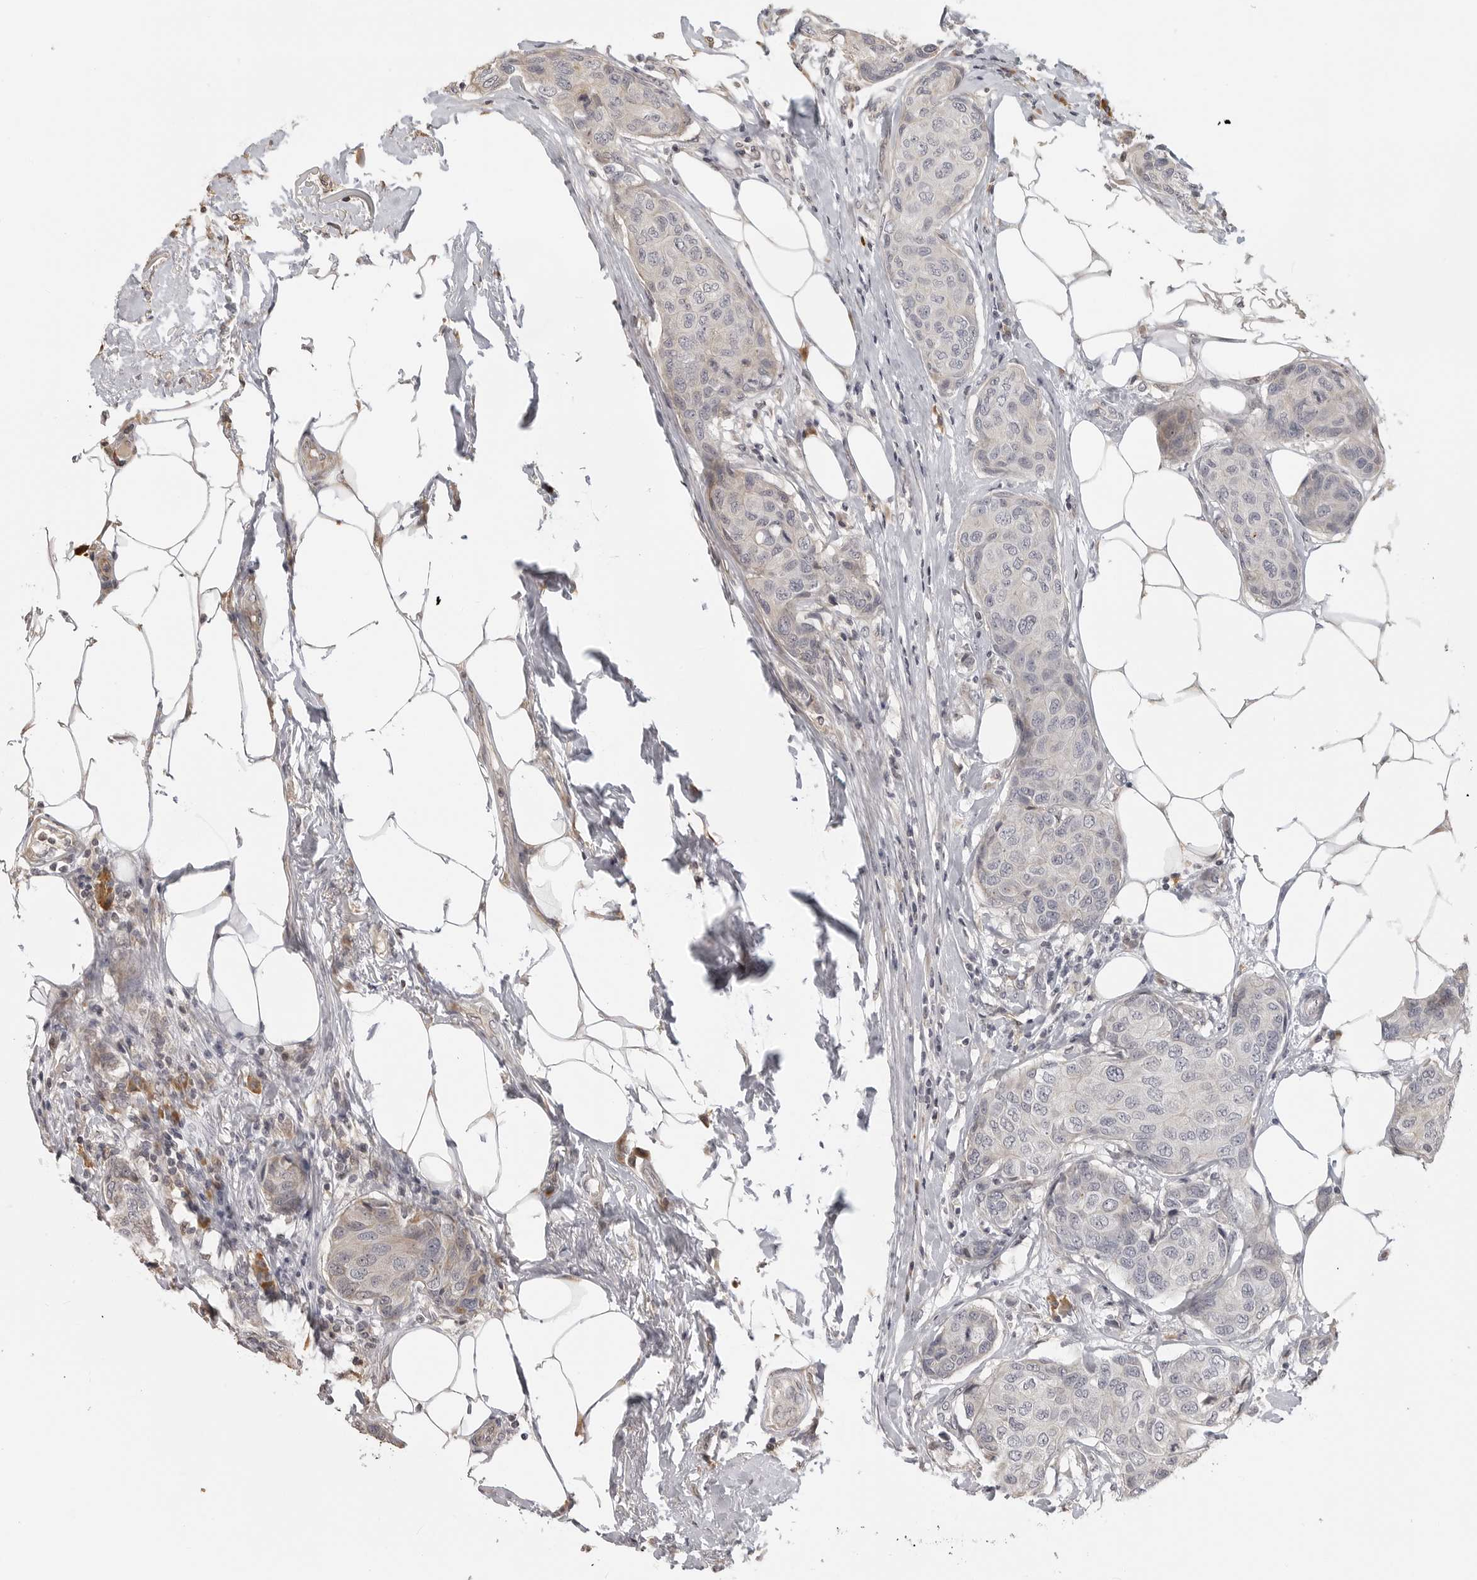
{"staining": {"intensity": "negative", "quantity": "none", "location": "none"}, "tissue": "breast cancer", "cell_type": "Tumor cells", "image_type": "cancer", "snomed": [{"axis": "morphology", "description": "Duct carcinoma"}, {"axis": "topography", "description": "Breast"}], "caption": "This is an IHC photomicrograph of human breast cancer. There is no positivity in tumor cells.", "gene": "IDO1", "patient": {"sex": "female", "age": 80}}